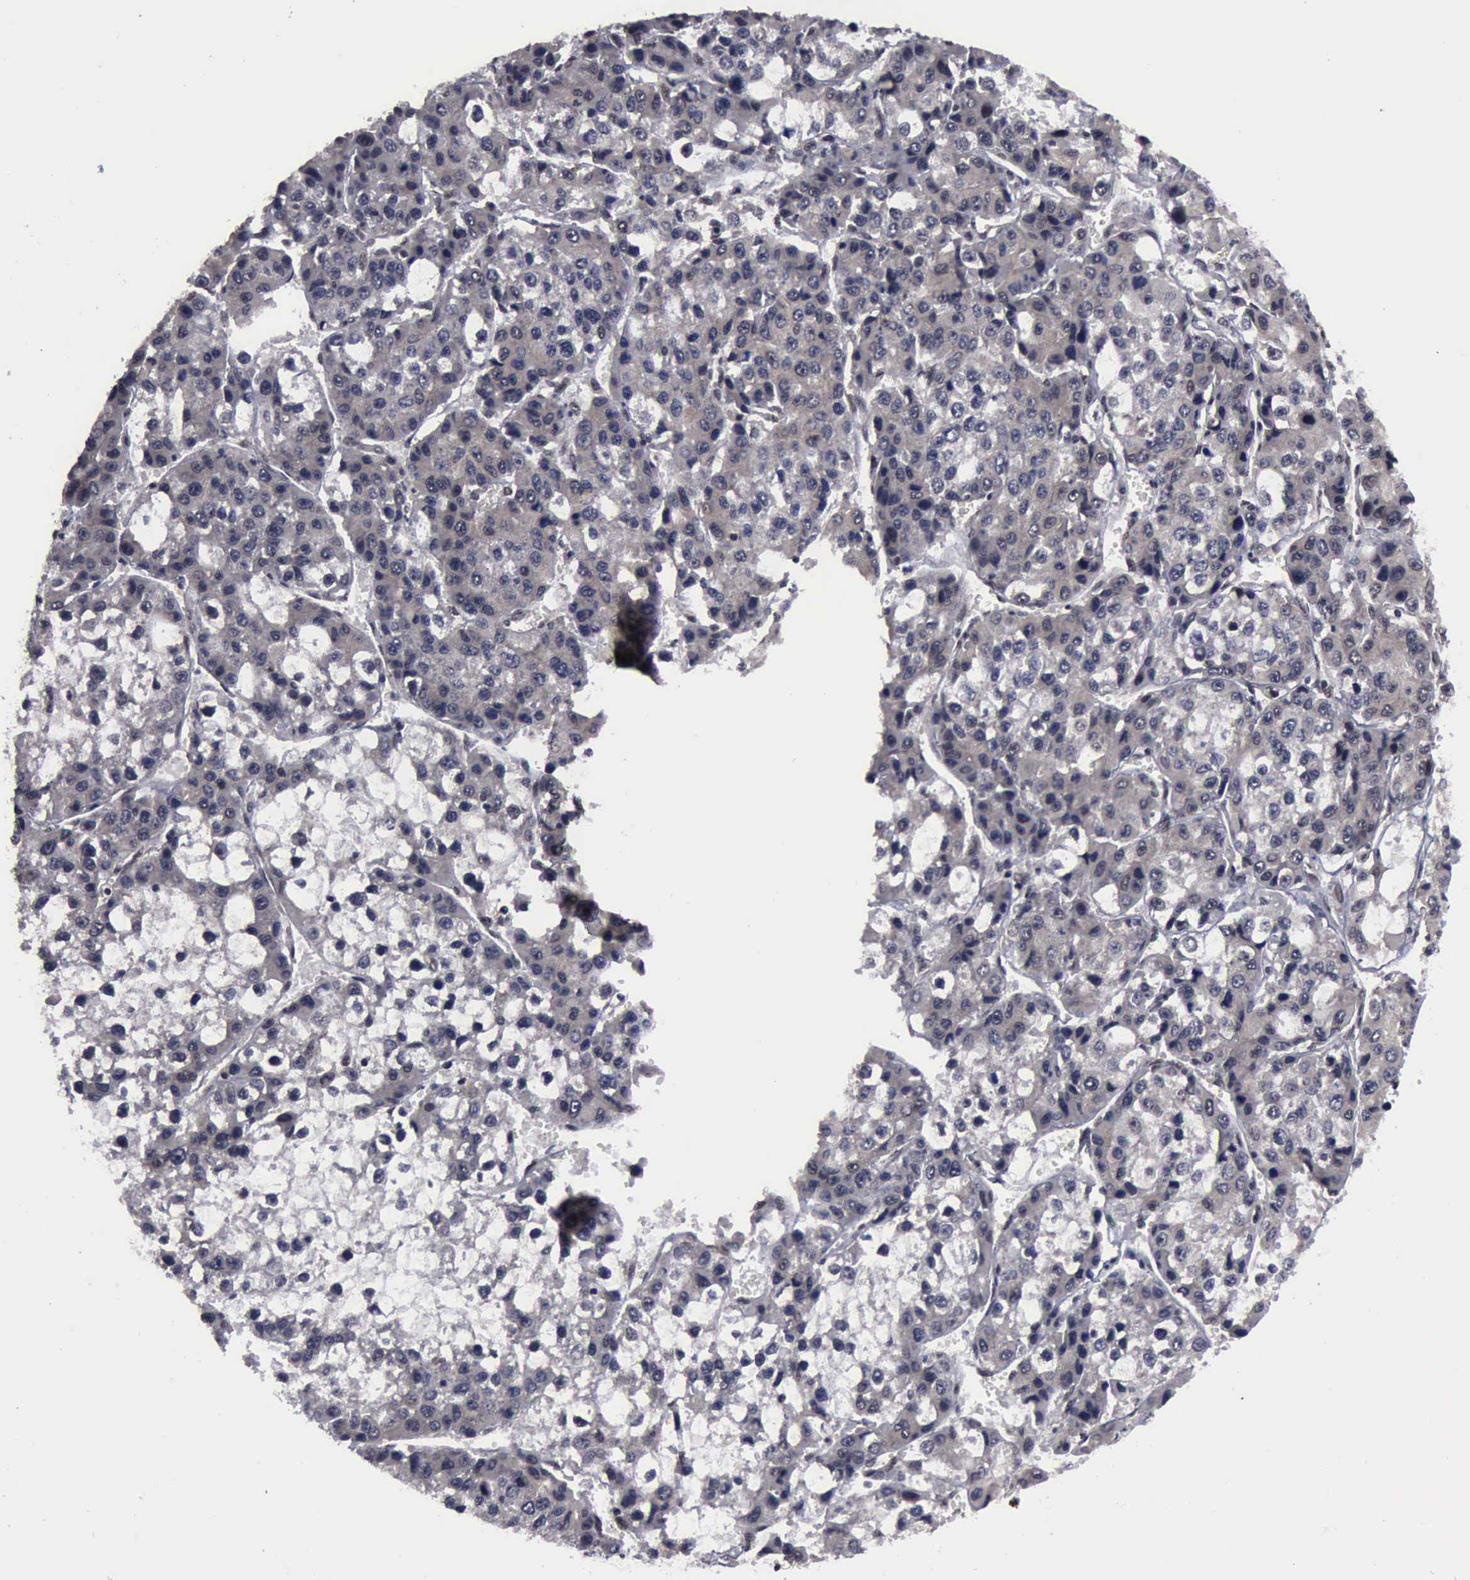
{"staining": {"intensity": "weak", "quantity": "25%-75%", "location": "cytoplasmic/membranous"}, "tissue": "liver cancer", "cell_type": "Tumor cells", "image_type": "cancer", "snomed": [{"axis": "morphology", "description": "Carcinoma, Hepatocellular, NOS"}, {"axis": "topography", "description": "Liver"}], "caption": "Tumor cells demonstrate weak cytoplasmic/membranous positivity in about 25%-75% of cells in hepatocellular carcinoma (liver). Using DAB (3,3'-diaminobenzidine) (brown) and hematoxylin (blue) stains, captured at high magnification using brightfield microscopy.", "gene": "RTCB", "patient": {"sex": "female", "age": 66}}